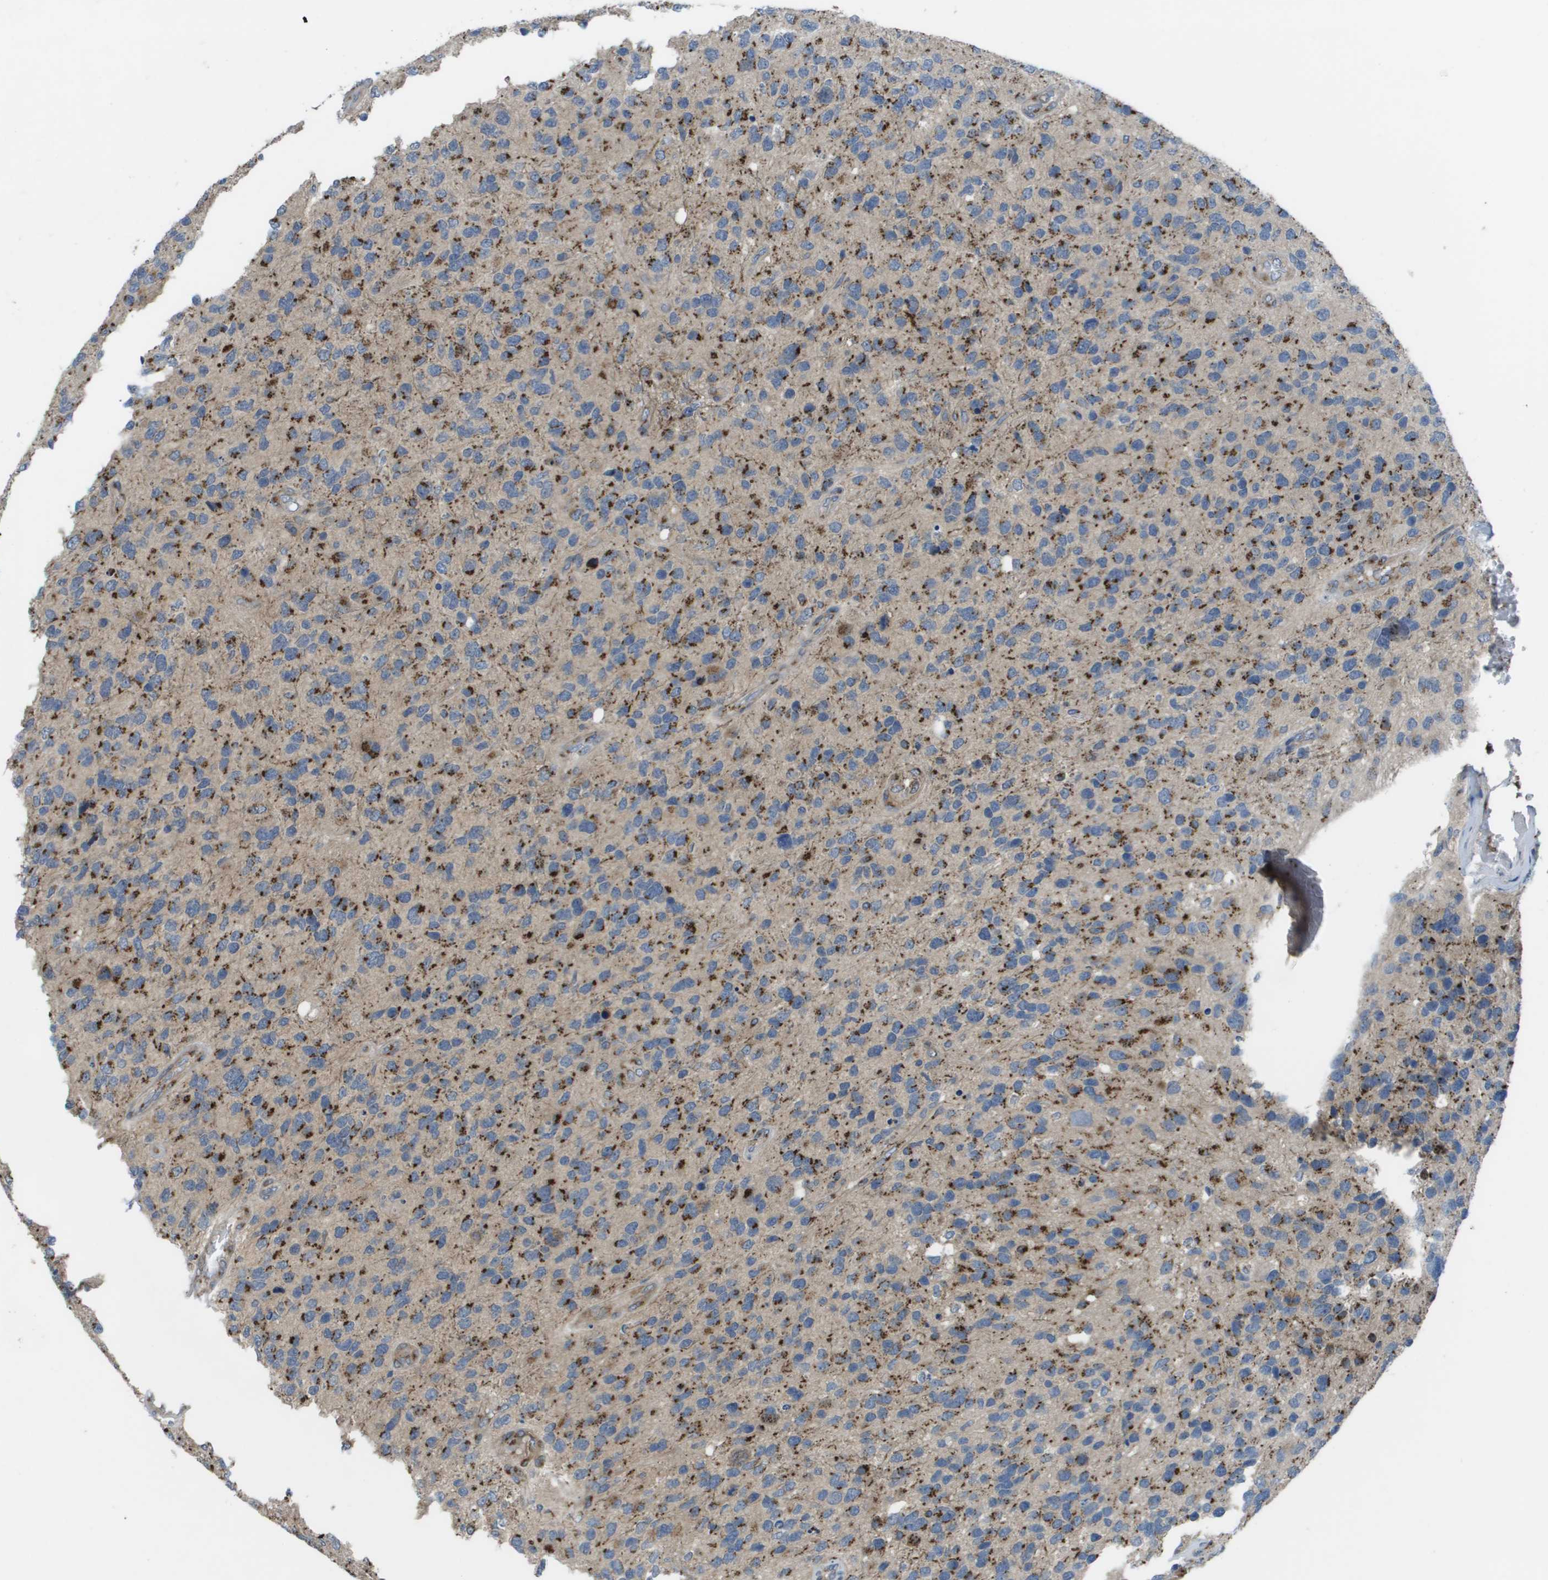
{"staining": {"intensity": "strong", "quantity": "25%-75%", "location": "cytoplasmic/membranous"}, "tissue": "glioma", "cell_type": "Tumor cells", "image_type": "cancer", "snomed": [{"axis": "morphology", "description": "Glioma, malignant, High grade"}, {"axis": "topography", "description": "Brain"}], "caption": "High-power microscopy captured an immunohistochemistry photomicrograph of high-grade glioma (malignant), revealing strong cytoplasmic/membranous staining in approximately 25%-75% of tumor cells.", "gene": "QSOX2", "patient": {"sex": "female", "age": 58}}